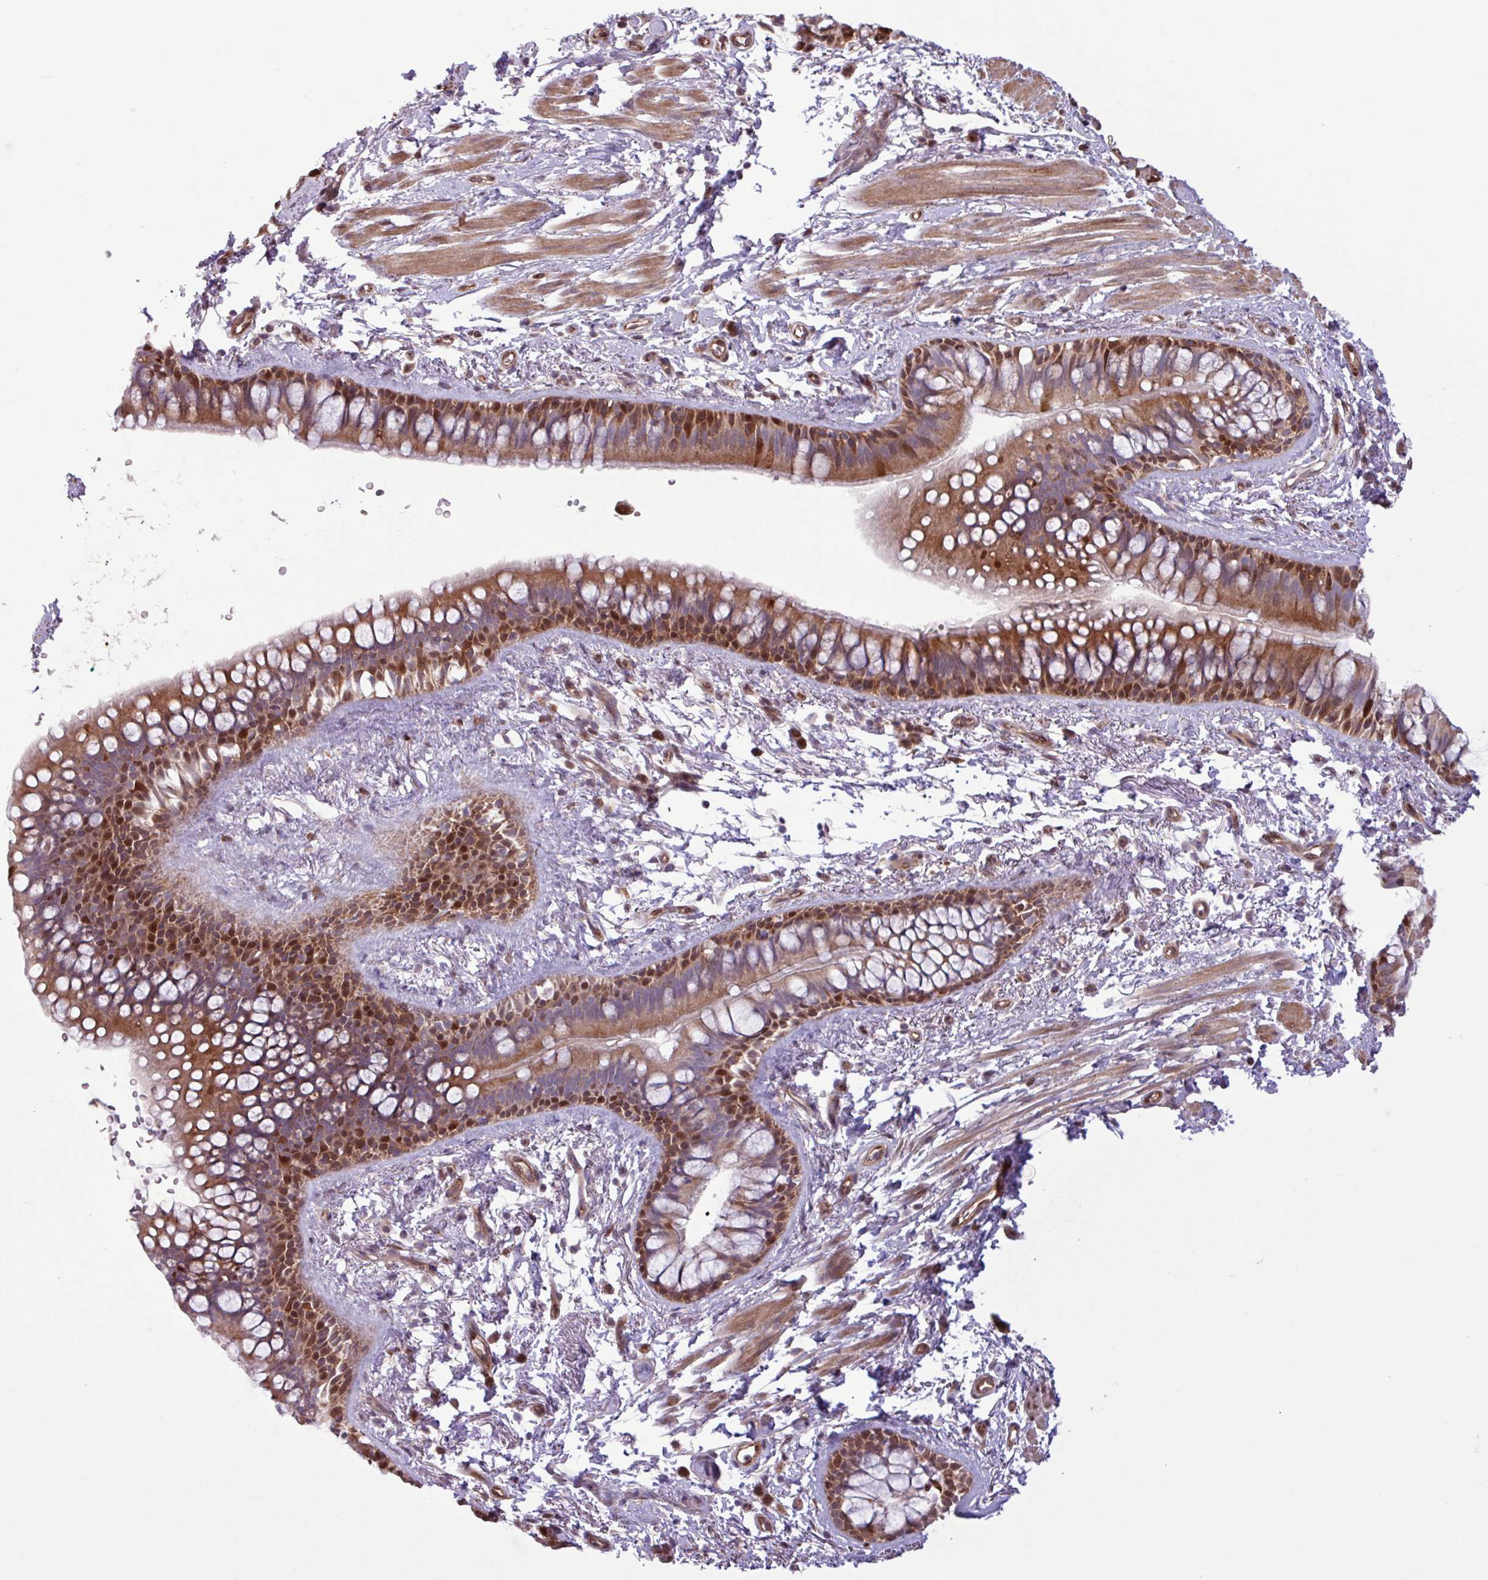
{"staining": {"intensity": "moderate", "quantity": ">75%", "location": "cytoplasmic/membranous,nuclear"}, "tissue": "bronchus", "cell_type": "Respiratory epithelial cells", "image_type": "normal", "snomed": [{"axis": "morphology", "description": "Normal tissue, NOS"}, {"axis": "morphology", "description": "Squamous cell carcinoma, NOS"}, {"axis": "topography", "description": "Bronchus"}, {"axis": "topography", "description": "Lung"}], "caption": "This photomicrograph displays normal bronchus stained with immunohistochemistry (IHC) to label a protein in brown. The cytoplasmic/membranous,nuclear of respiratory epithelial cells show moderate positivity for the protein. Nuclei are counter-stained blue.", "gene": "PDPR", "patient": {"sex": "female", "age": 70}}